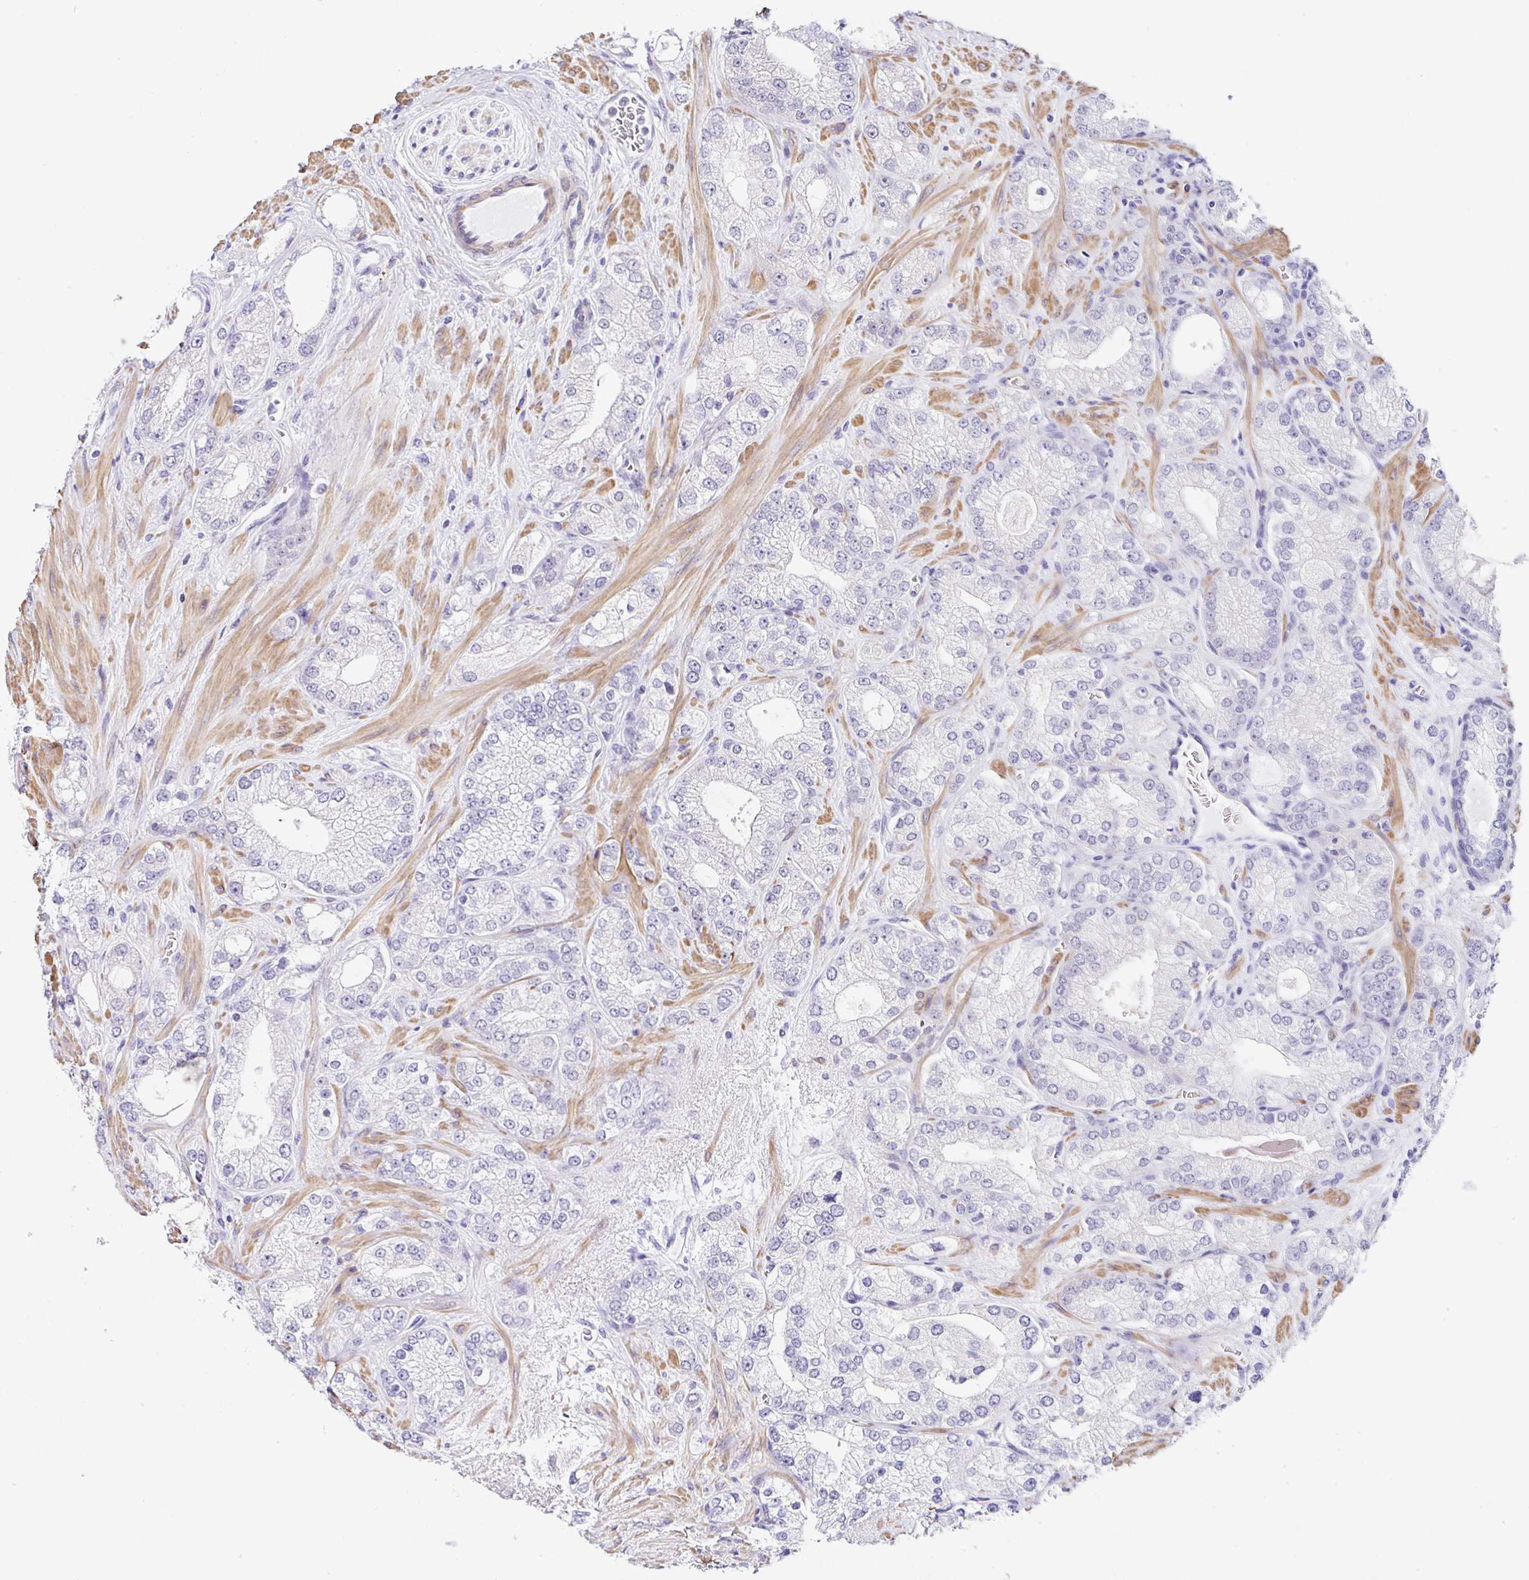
{"staining": {"intensity": "negative", "quantity": "none", "location": "none"}, "tissue": "prostate cancer", "cell_type": "Tumor cells", "image_type": "cancer", "snomed": [{"axis": "morphology", "description": "Normal tissue, NOS"}, {"axis": "morphology", "description": "Adenocarcinoma, High grade"}, {"axis": "topography", "description": "Prostate"}, {"axis": "topography", "description": "Peripheral nerve tissue"}], "caption": "Prostate cancer (adenocarcinoma (high-grade)) was stained to show a protein in brown. There is no significant positivity in tumor cells.", "gene": "DCAF17", "patient": {"sex": "male", "age": 68}}